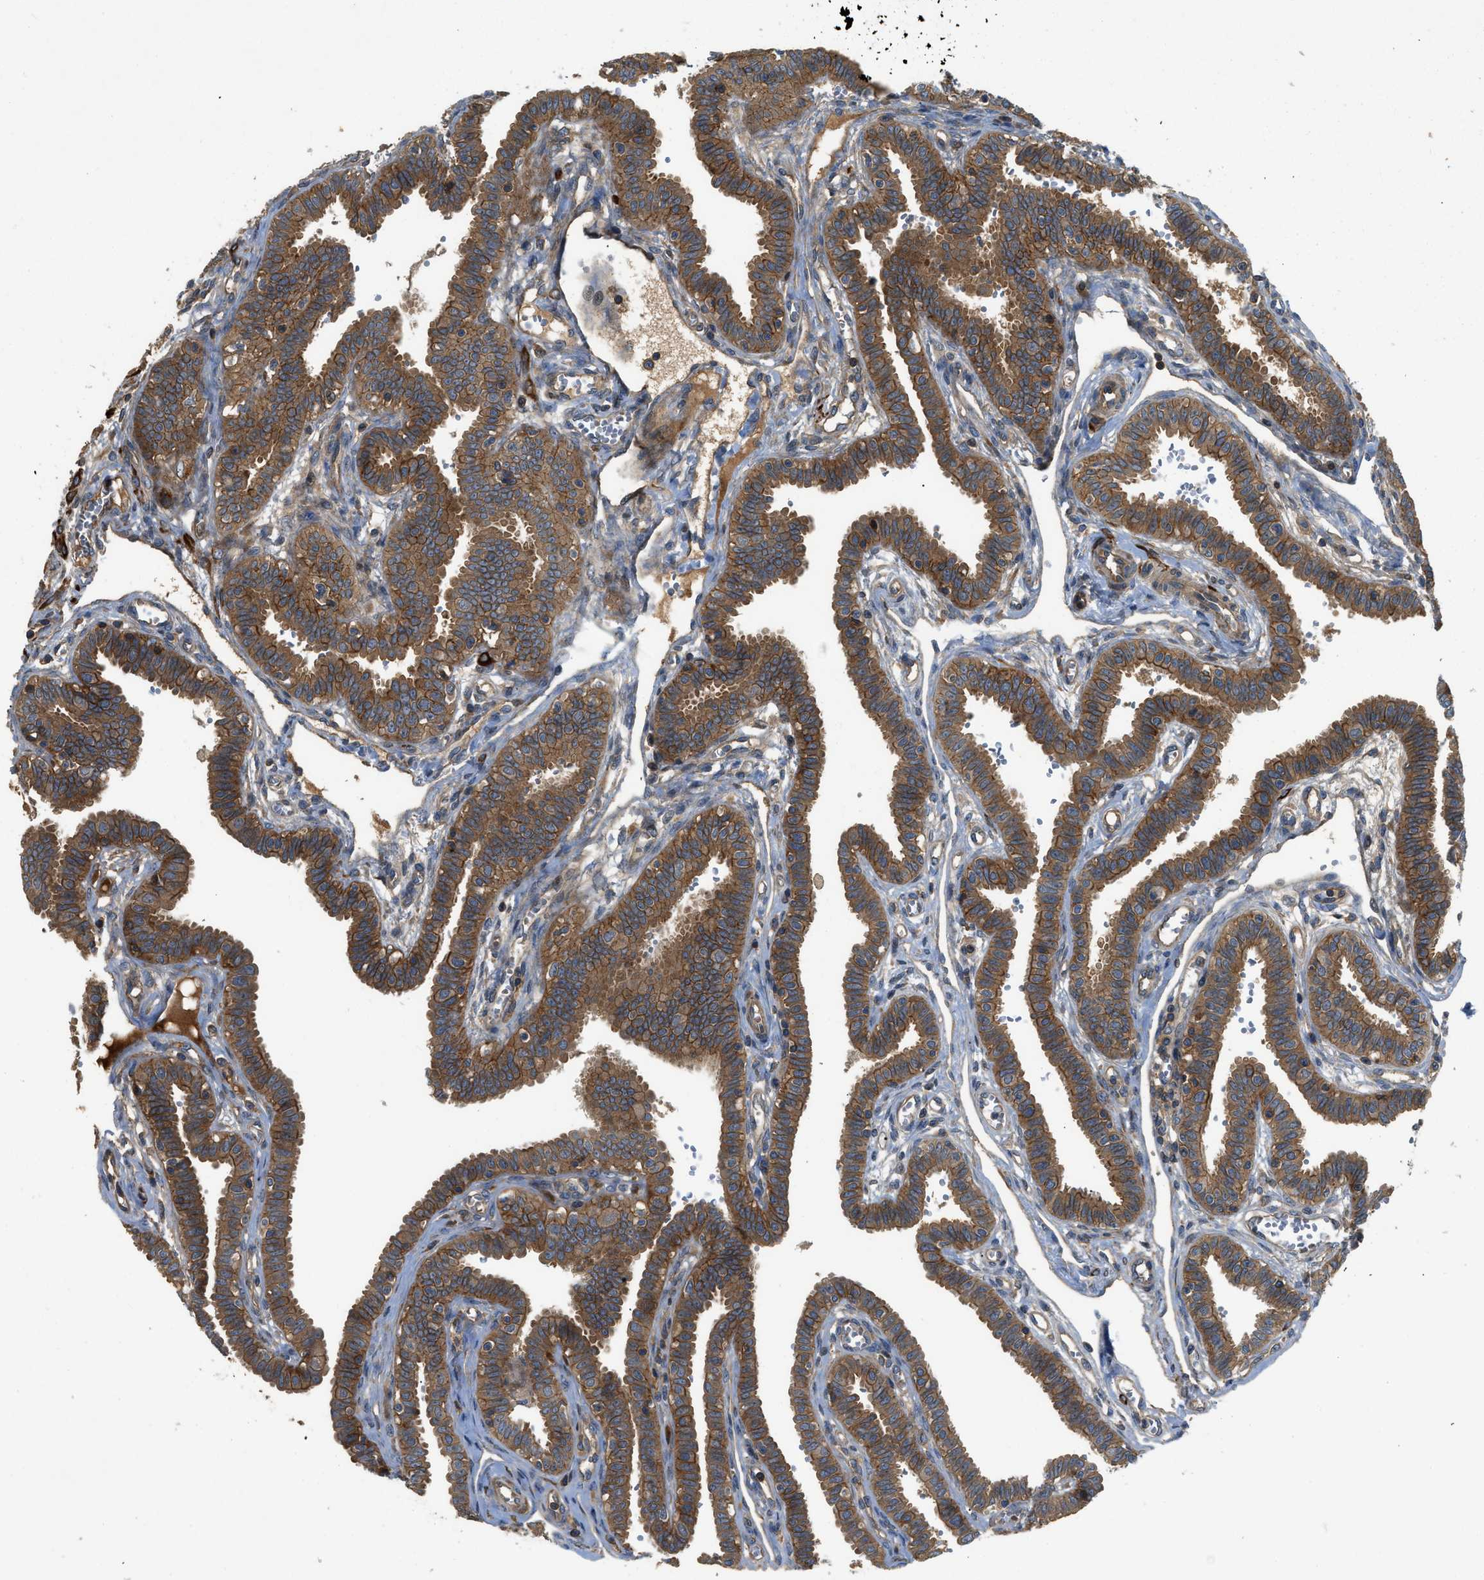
{"staining": {"intensity": "strong", "quantity": ">75%", "location": "cytoplasmic/membranous"}, "tissue": "fallopian tube", "cell_type": "Glandular cells", "image_type": "normal", "snomed": [{"axis": "morphology", "description": "Normal tissue, NOS"}, {"axis": "topography", "description": "Fallopian tube"}], "caption": "The image exhibits immunohistochemical staining of benign fallopian tube. There is strong cytoplasmic/membranous positivity is seen in approximately >75% of glandular cells. (Brightfield microscopy of DAB IHC at high magnification).", "gene": "CNNM3", "patient": {"sex": "female", "age": 32}}